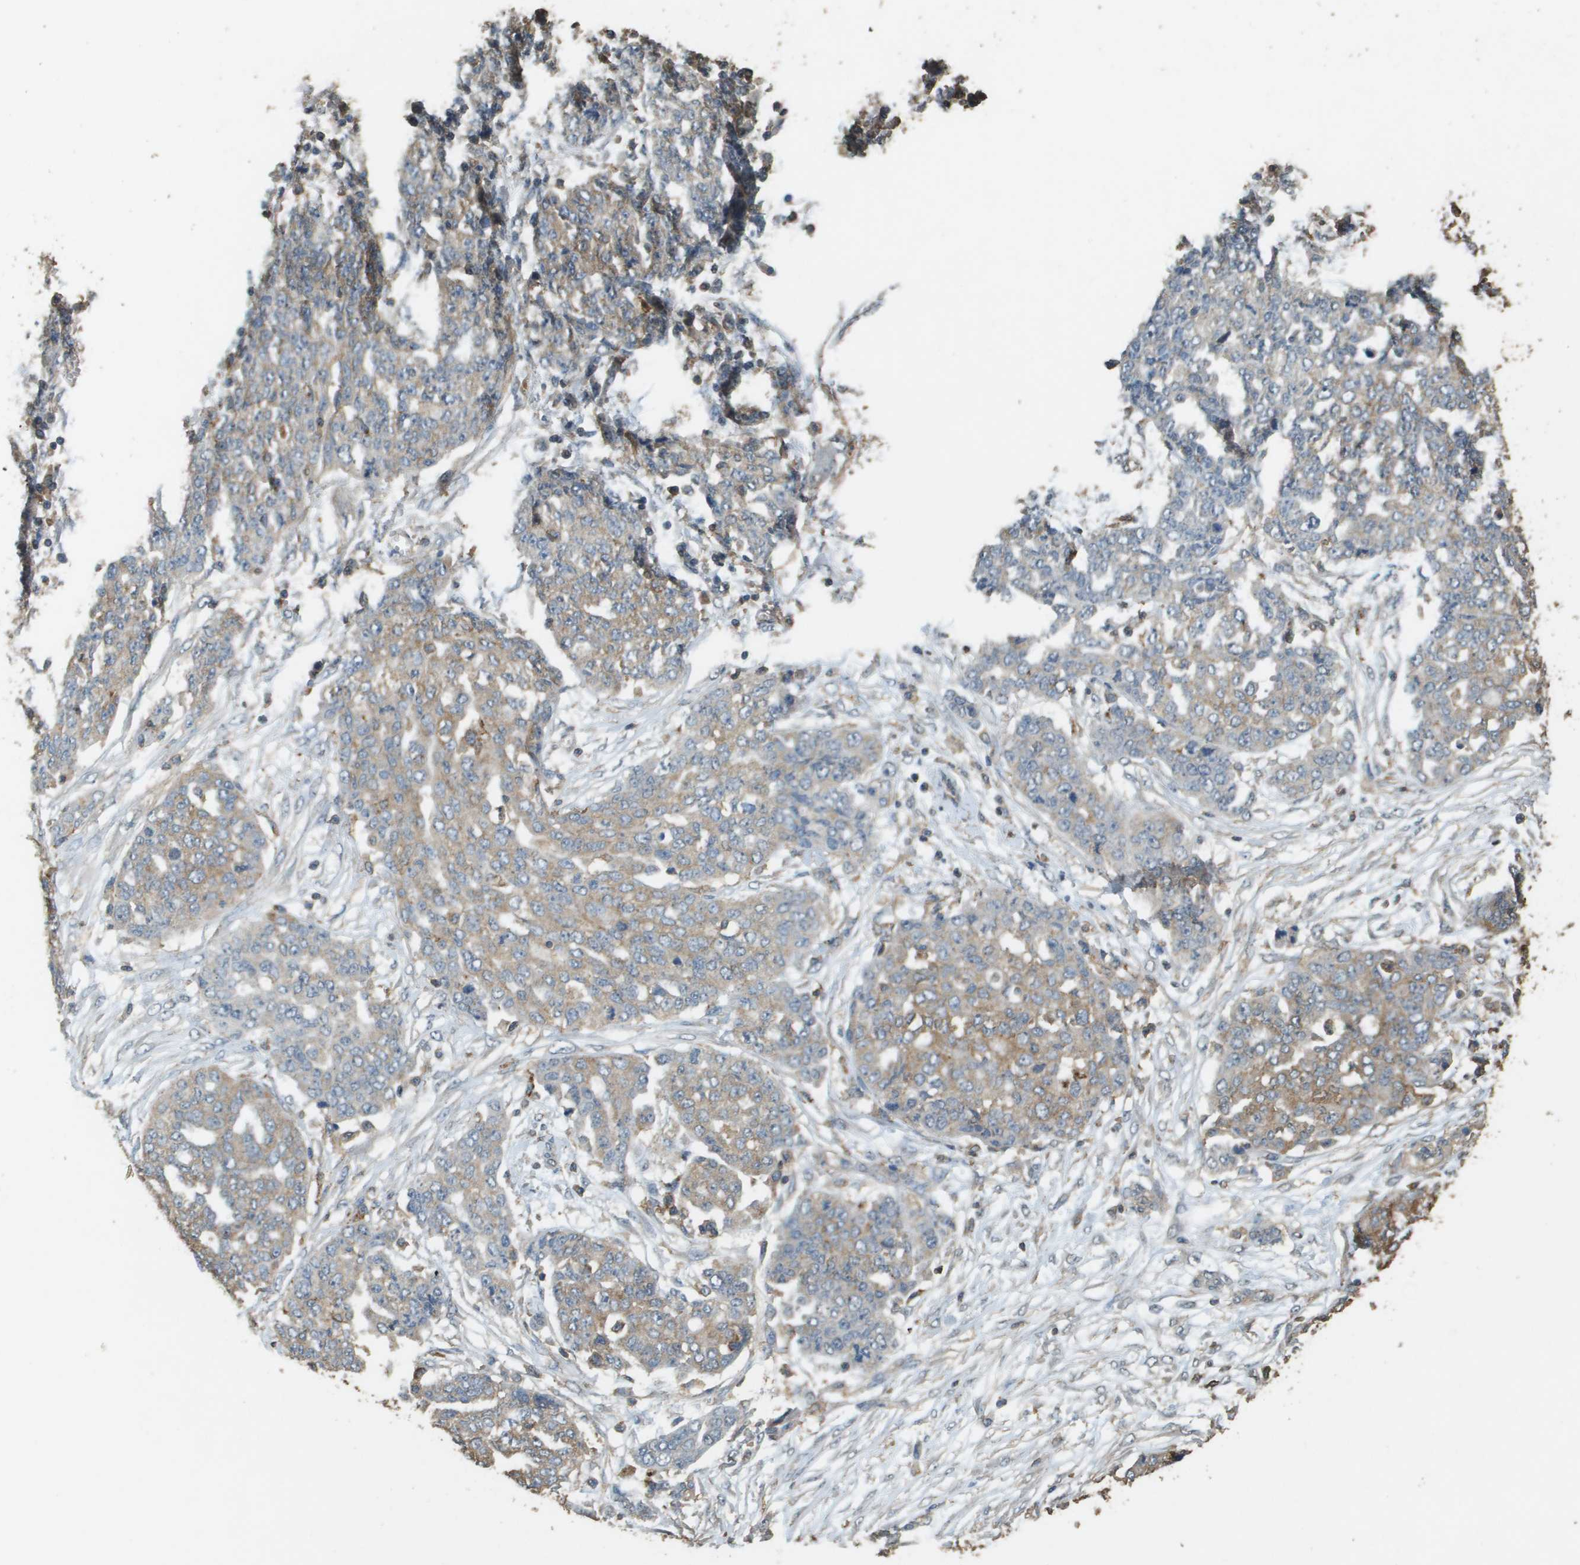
{"staining": {"intensity": "weak", "quantity": ">75%", "location": "cytoplasmic/membranous"}, "tissue": "ovarian cancer", "cell_type": "Tumor cells", "image_type": "cancer", "snomed": [{"axis": "morphology", "description": "Cystadenocarcinoma, serous, NOS"}, {"axis": "topography", "description": "Soft tissue"}, {"axis": "topography", "description": "Ovary"}], "caption": "Weak cytoplasmic/membranous expression is appreciated in approximately >75% of tumor cells in ovarian cancer (serous cystadenocarcinoma). (Stains: DAB in brown, nuclei in blue, Microscopy: brightfield microscopy at high magnification).", "gene": "MS4A7", "patient": {"sex": "female", "age": 57}}